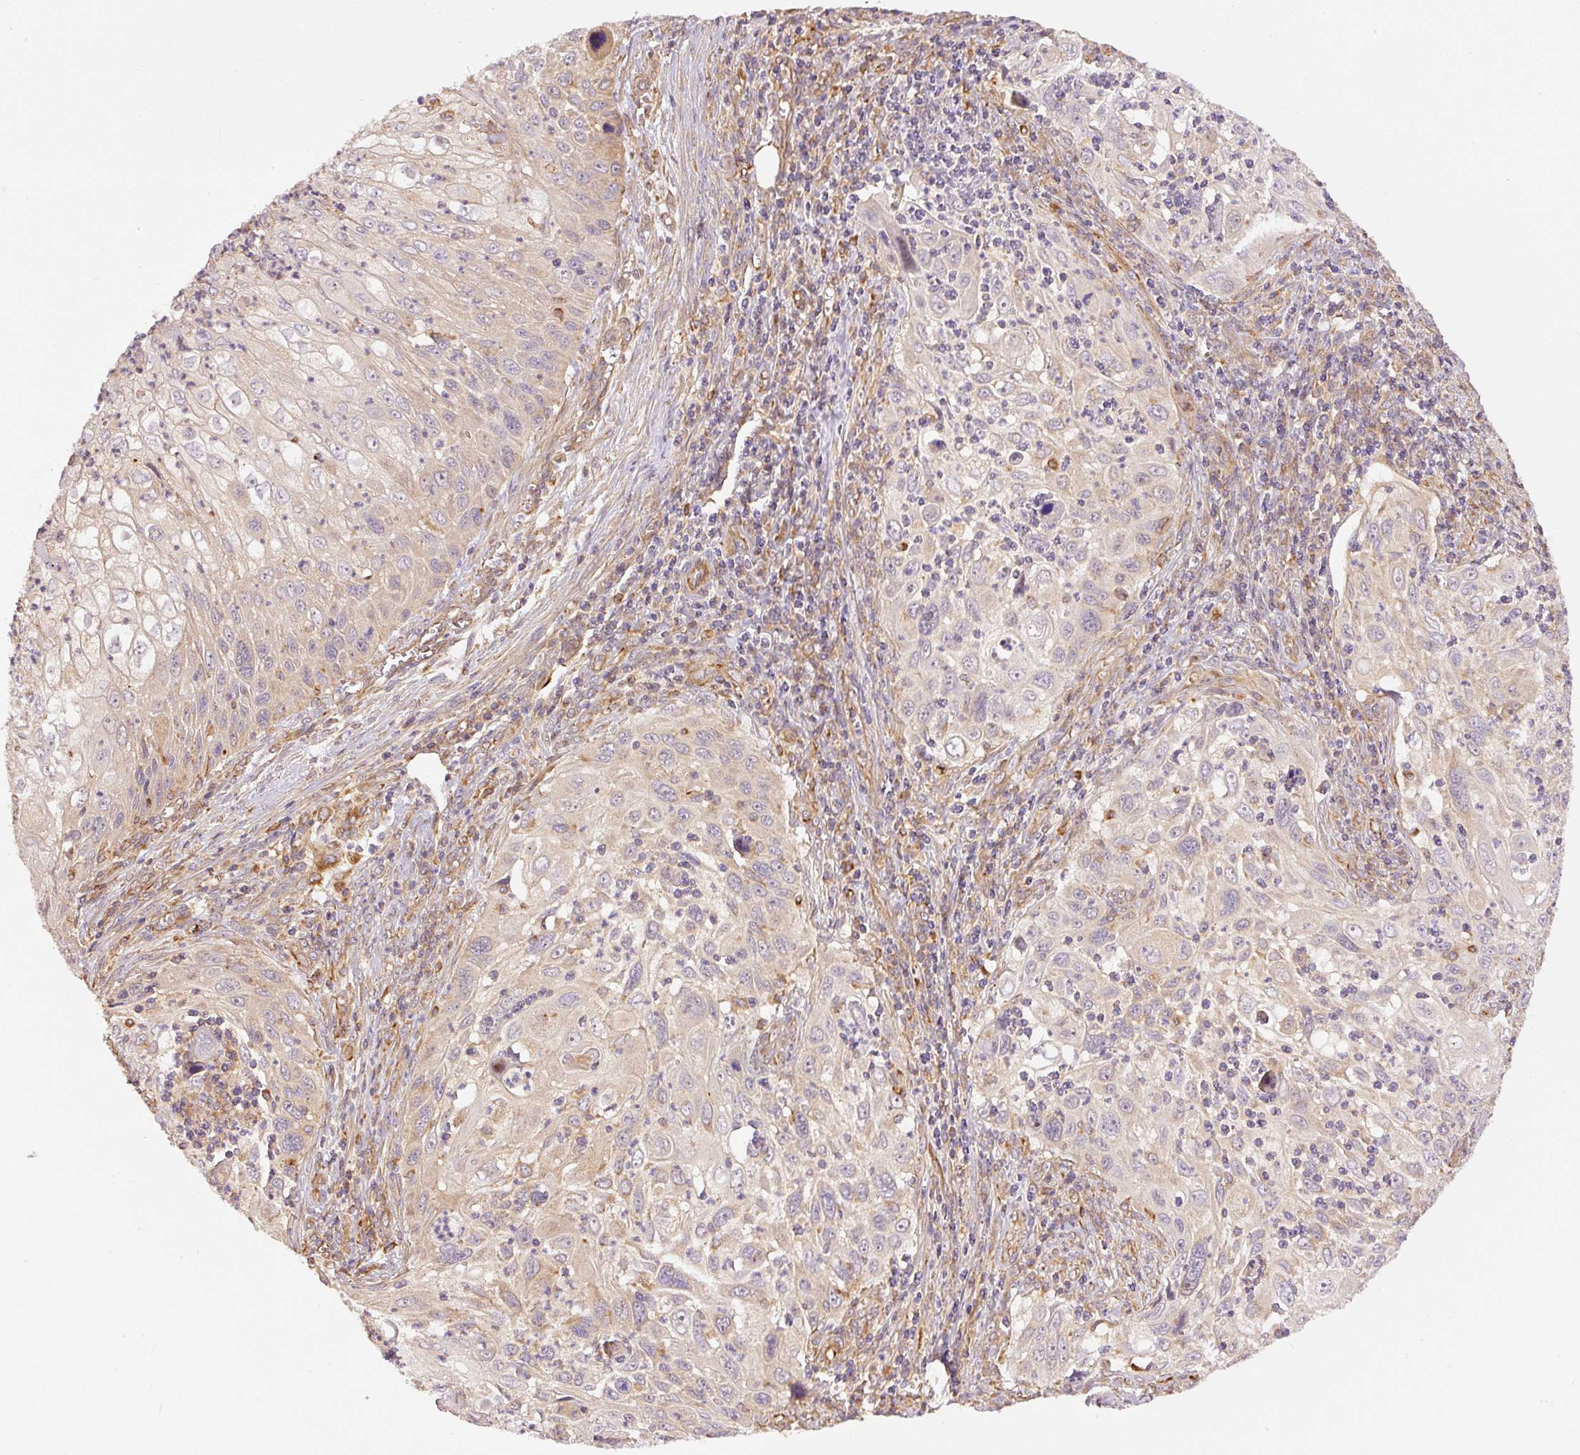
{"staining": {"intensity": "weak", "quantity": "<25%", "location": "cytoplasmic/membranous"}, "tissue": "cervical cancer", "cell_type": "Tumor cells", "image_type": "cancer", "snomed": [{"axis": "morphology", "description": "Squamous cell carcinoma, NOS"}, {"axis": "topography", "description": "Cervix"}], "caption": "A micrograph of human cervical cancer (squamous cell carcinoma) is negative for staining in tumor cells. (DAB immunohistochemistry (IHC) visualized using brightfield microscopy, high magnification).", "gene": "PCK2", "patient": {"sex": "female", "age": 70}}